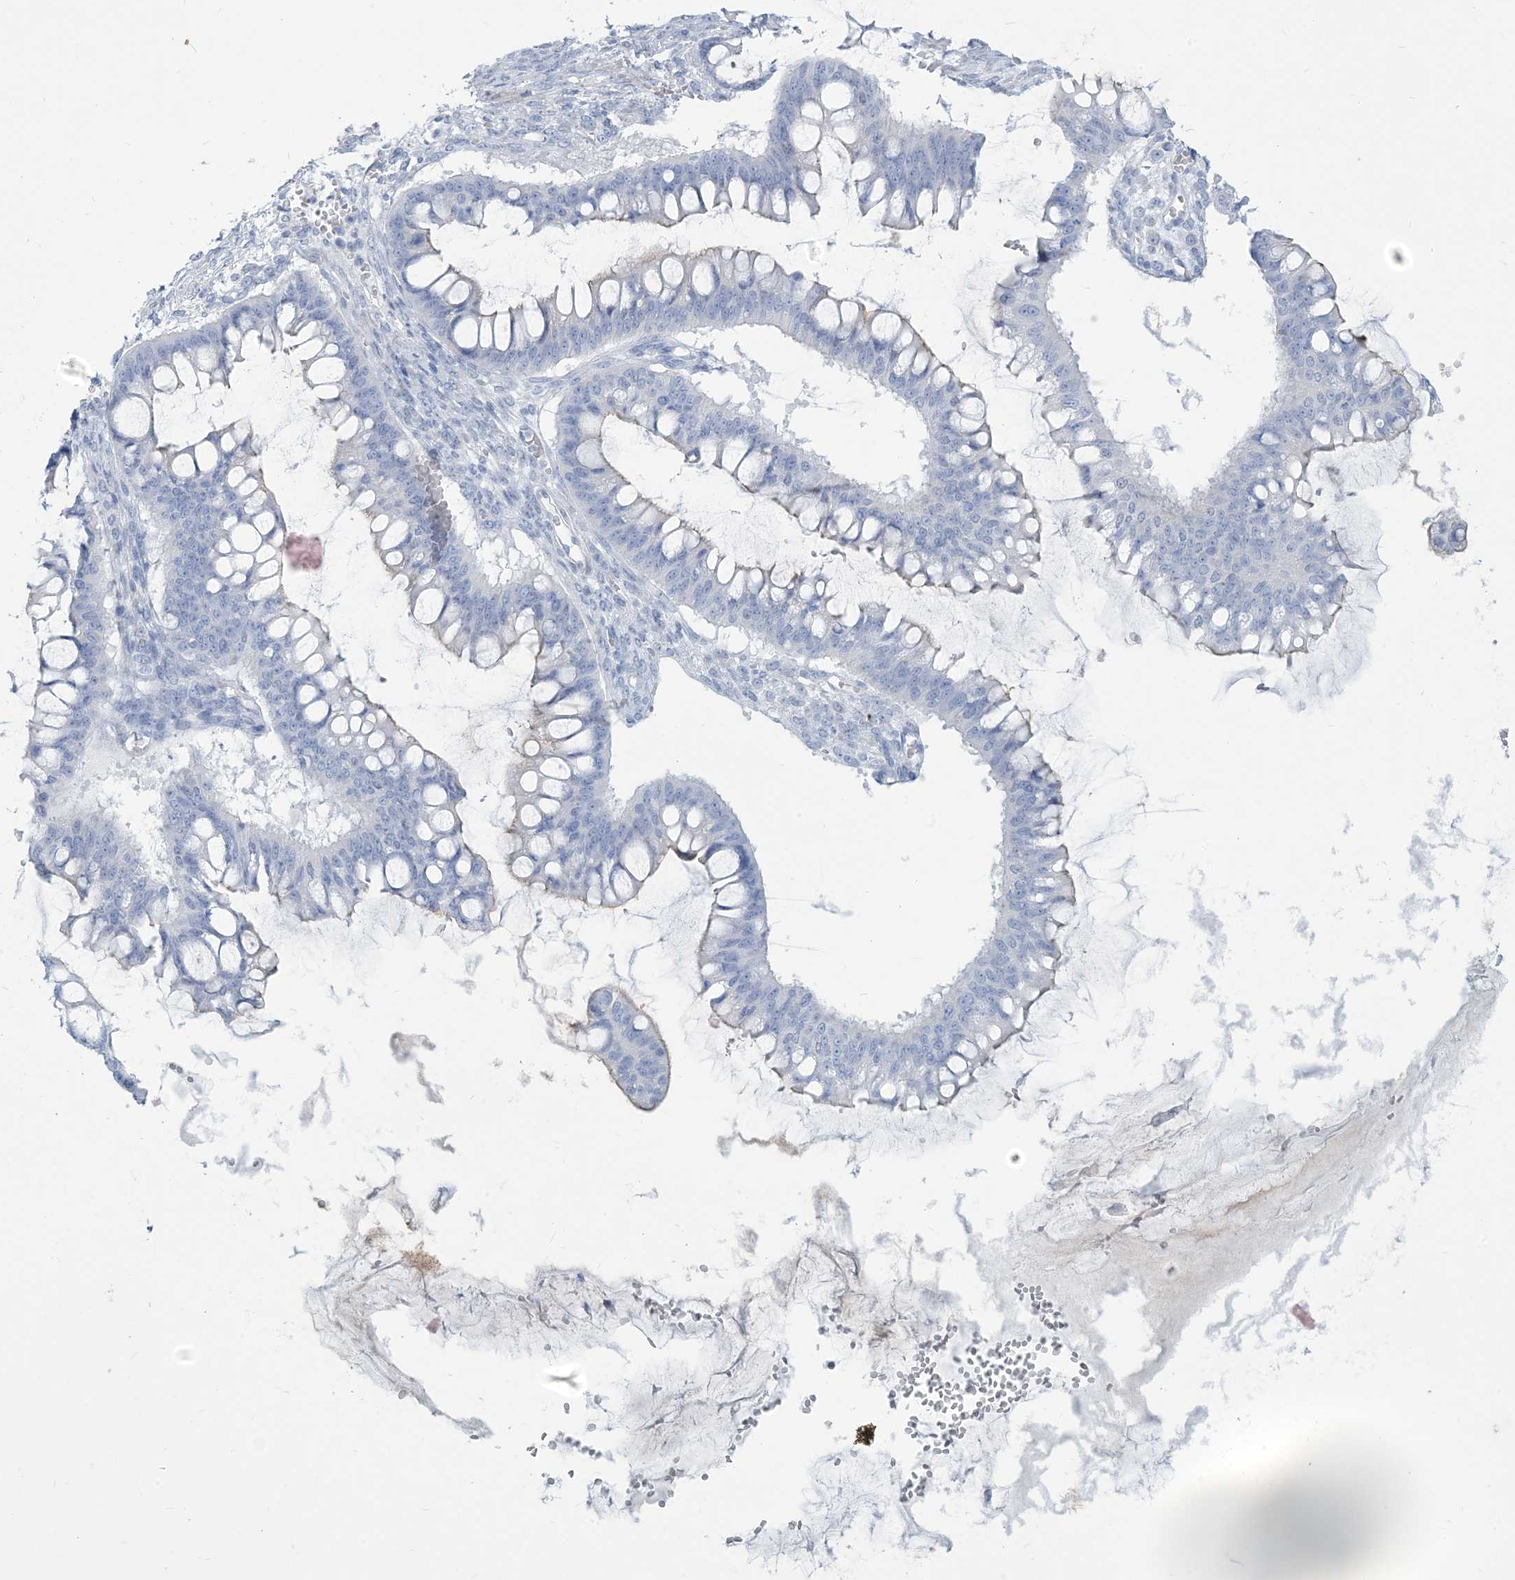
{"staining": {"intensity": "weak", "quantity": "<25%", "location": "cytoplasmic/membranous"}, "tissue": "ovarian cancer", "cell_type": "Tumor cells", "image_type": "cancer", "snomed": [{"axis": "morphology", "description": "Cystadenocarcinoma, mucinous, NOS"}, {"axis": "topography", "description": "Ovary"}], "caption": "Immunohistochemistry (IHC) of ovarian cancer shows no staining in tumor cells.", "gene": "MOXD1", "patient": {"sex": "female", "age": 73}}